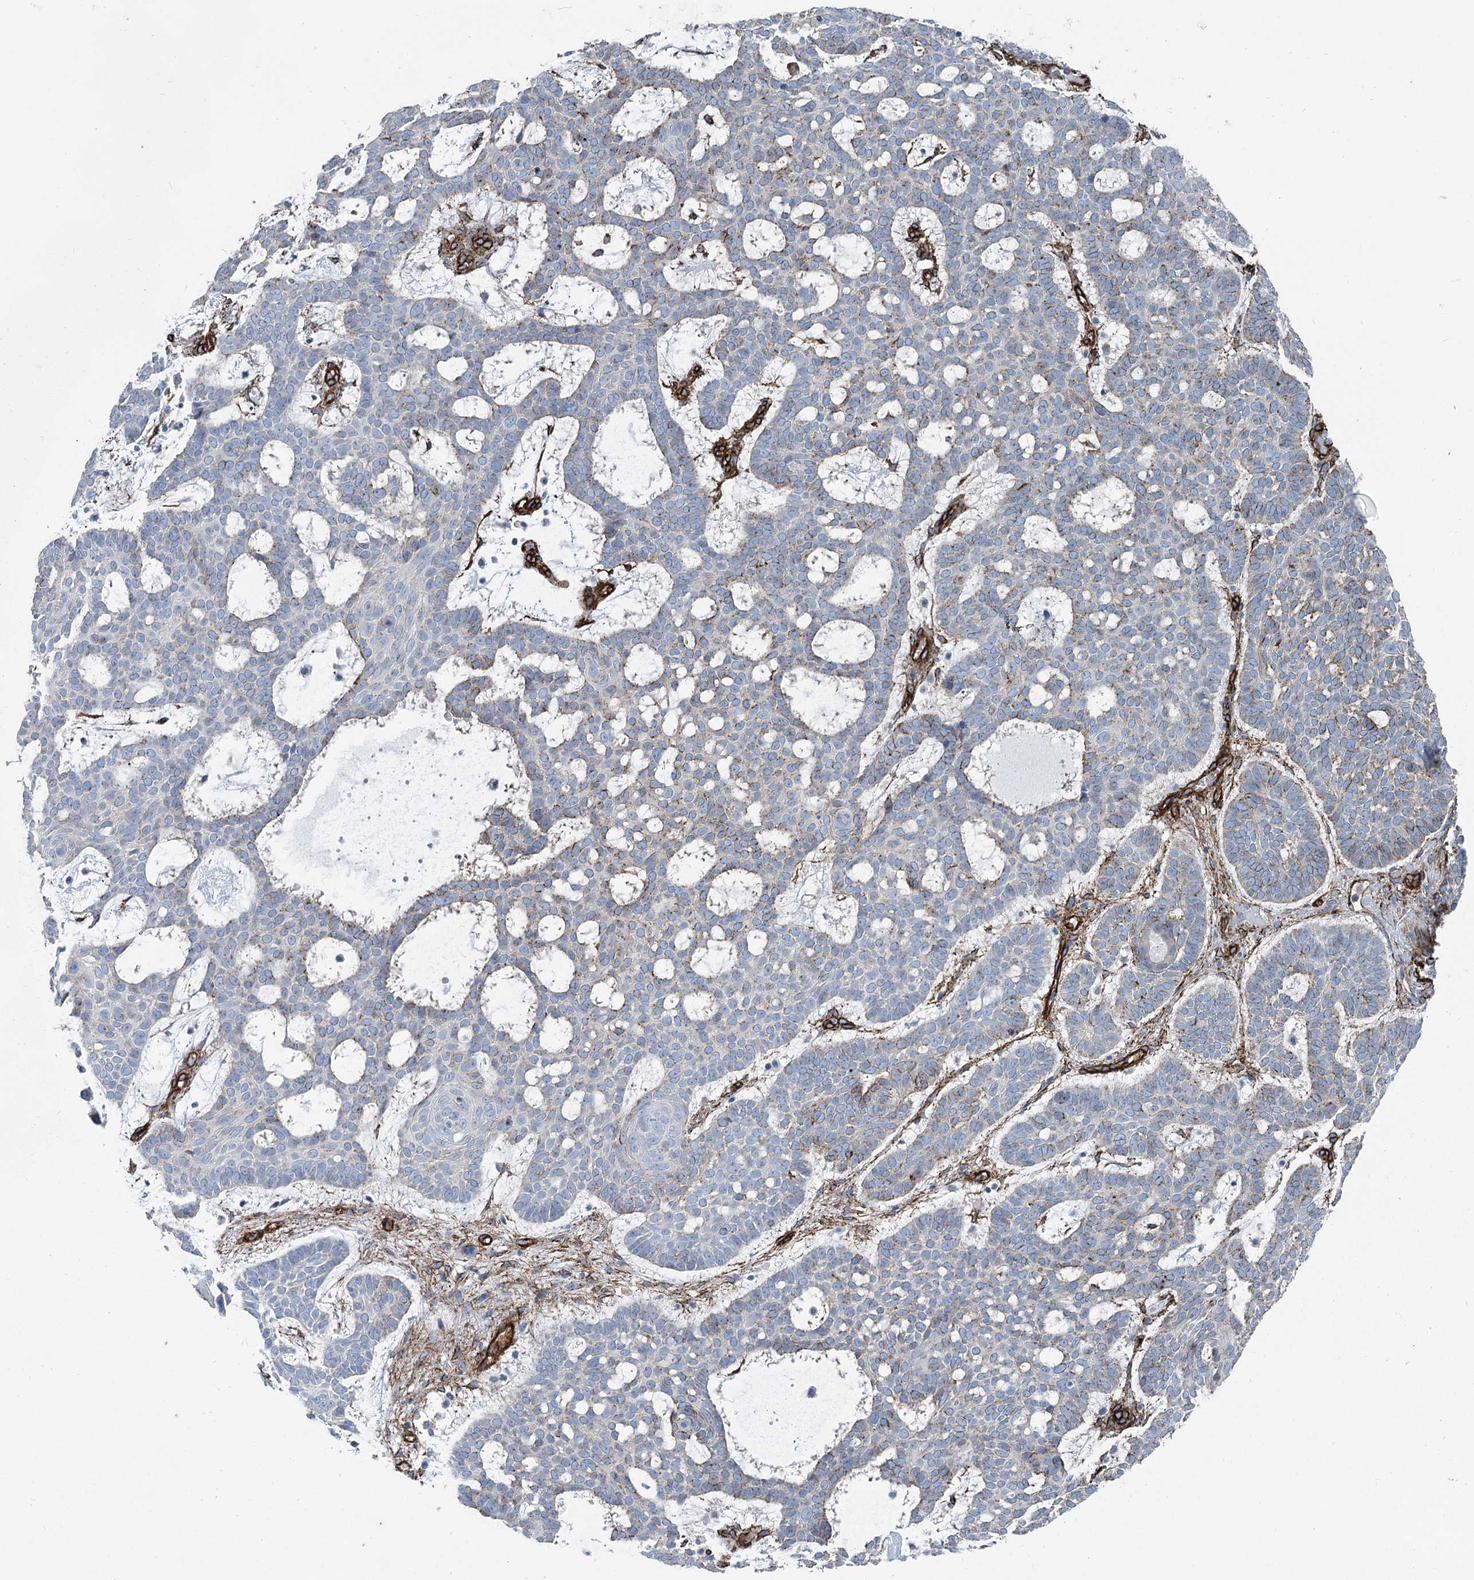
{"staining": {"intensity": "negative", "quantity": "none", "location": "none"}, "tissue": "skin cancer", "cell_type": "Tumor cells", "image_type": "cancer", "snomed": [{"axis": "morphology", "description": "Basal cell carcinoma"}, {"axis": "topography", "description": "Skin"}], "caption": "Skin cancer (basal cell carcinoma) stained for a protein using immunohistochemistry demonstrates no expression tumor cells.", "gene": "IQSEC1", "patient": {"sex": "male", "age": 85}}